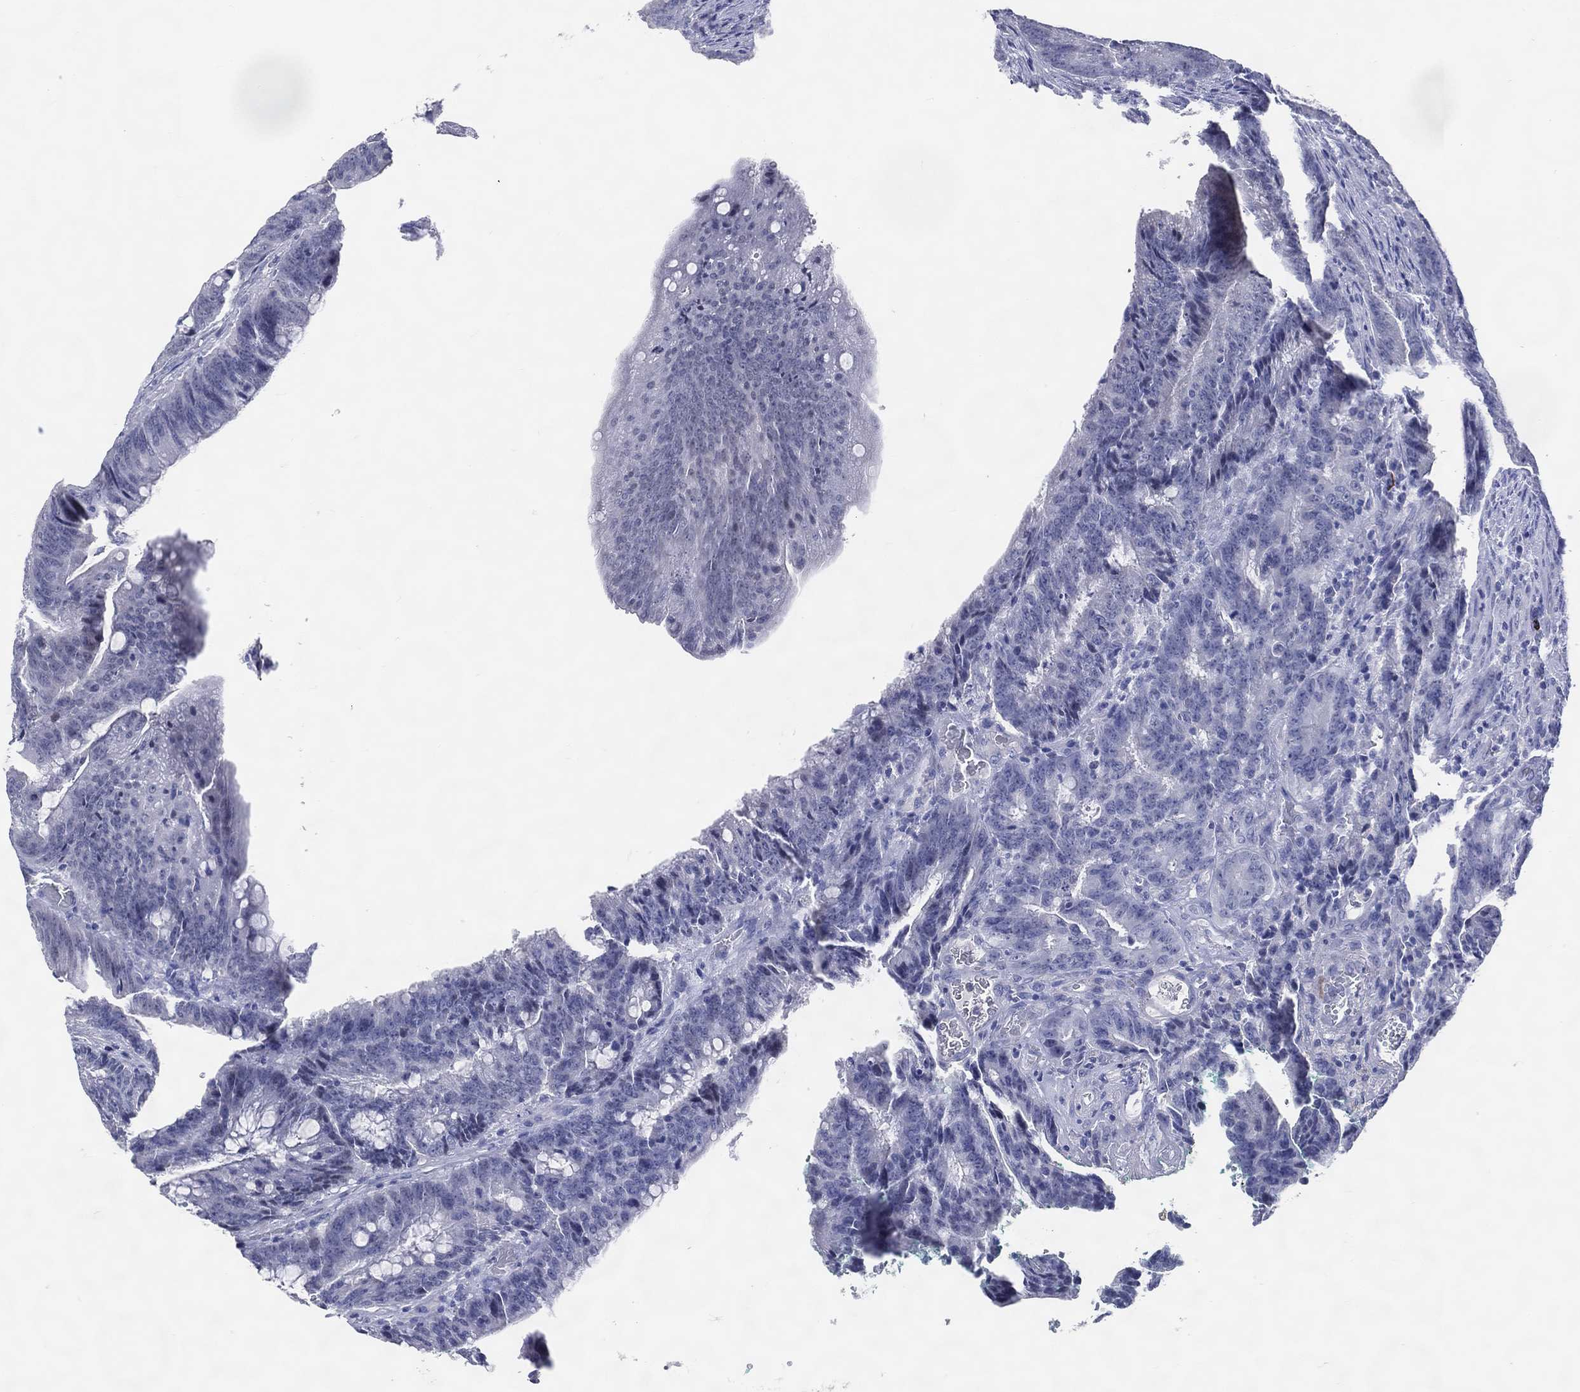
{"staining": {"intensity": "negative", "quantity": "none", "location": "none"}, "tissue": "colorectal cancer", "cell_type": "Tumor cells", "image_type": "cancer", "snomed": [{"axis": "morphology", "description": "Adenocarcinoma, NOS"}, {"axis": "topography", "description": "Colon"}], "caption": "Immunohistochemistry (IHC) photomicrograph of colorectal cancer stained for a protein (brown), which shows no positivity in tumor cells.", "gene": "DNAH6", "patient": {"sex": "female", "age": 87}}